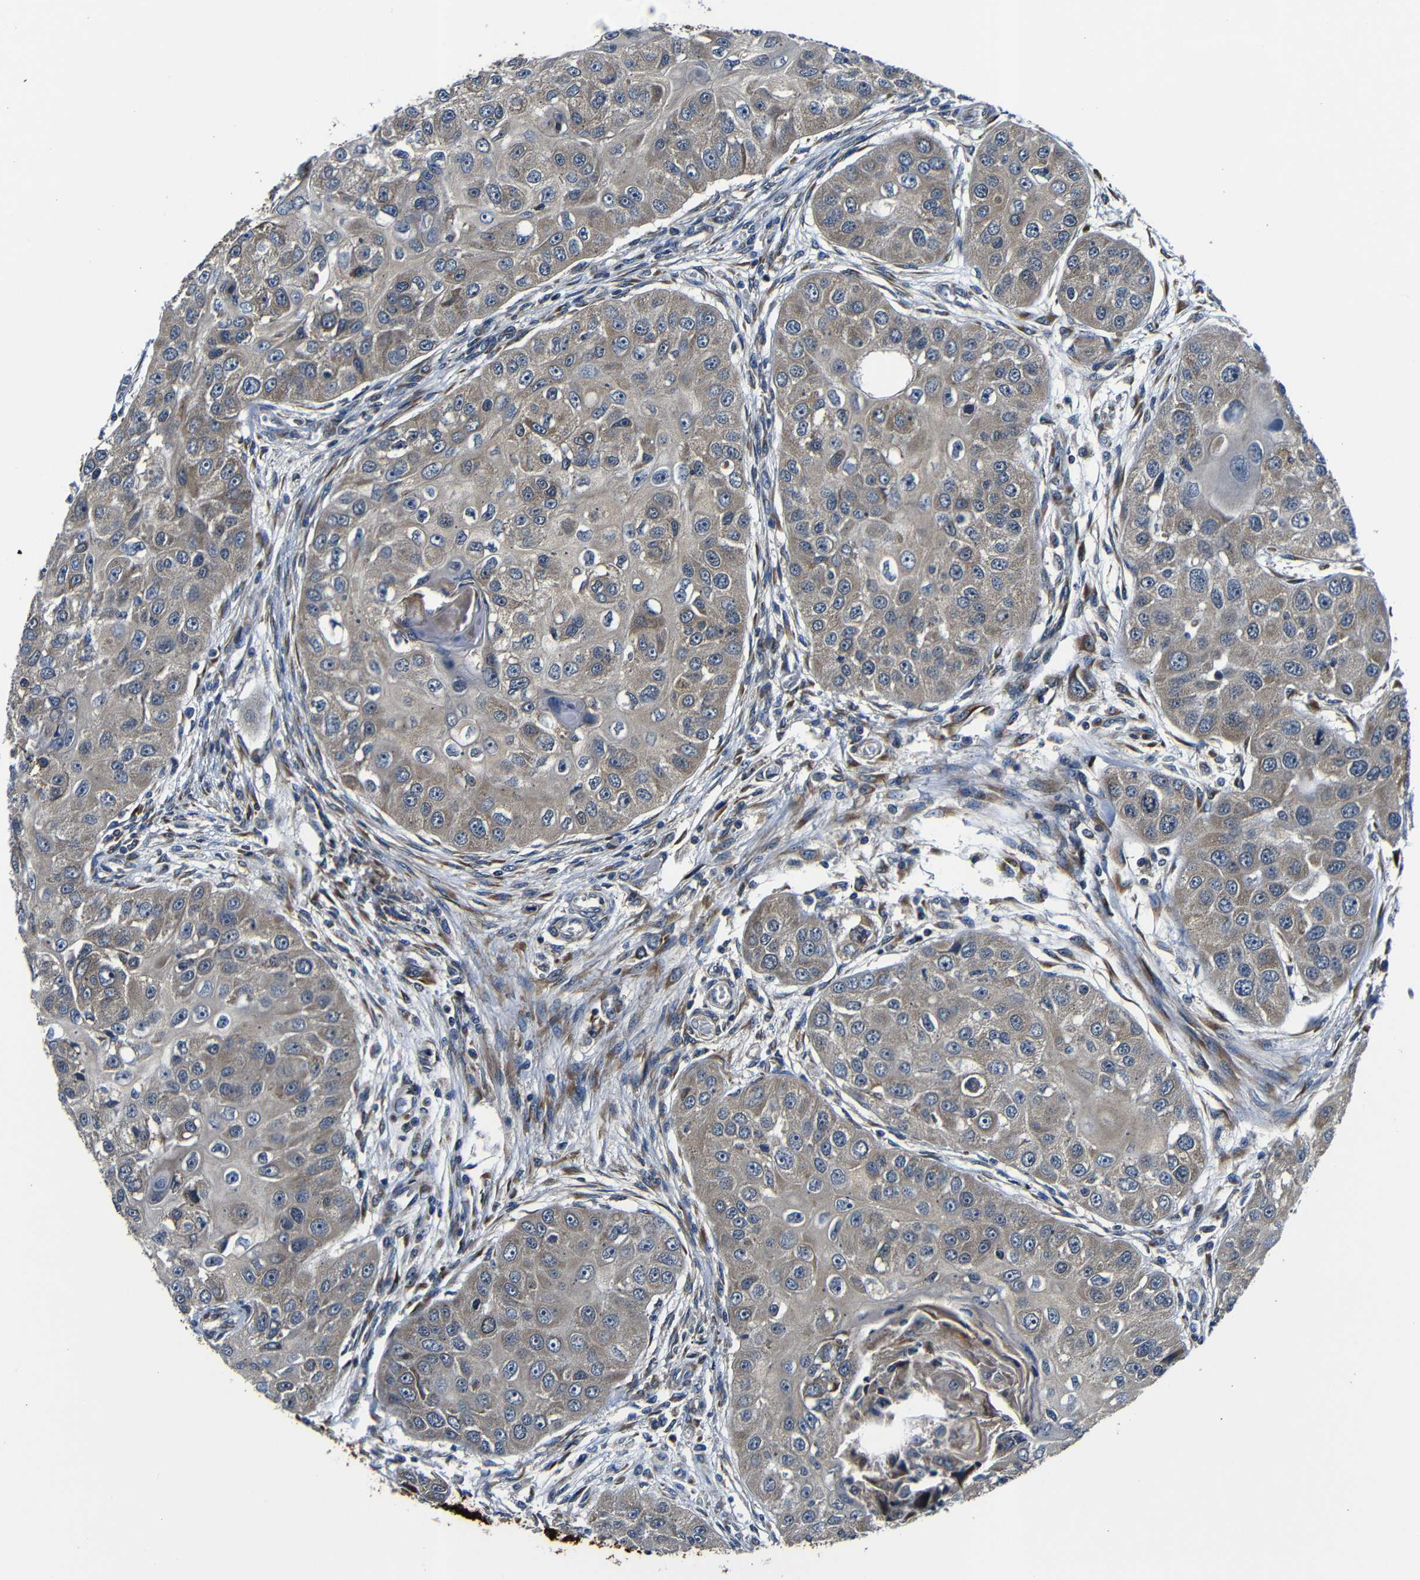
{"staining": {"intensity": "weak", "quantity": ">75%", "location": "cytoplasmic/membranous"}, "tissue": "head and neck cancer", "cell_type": "Tumor cells", "image_type": "cancer", "snomed": [{"axis": "morphology", "description": "Normal tissue, NOS"}, {"axis": "morphology", "description": "Squamous cell carcinoma, NOS"}, {"axis": "topography", "description": "Skeletal muscle"}, {"axis": "topography", "description": "Head-Neck"}], "caption": "A histopathology image showing weak cytoplasmic/membranous staining in about >75% of tumor cells in head and neck cancer, as visualized by brown immunohistochemical staining.", "gene": "FKBP14", "patient": {"sex": "male", "age": 51}}